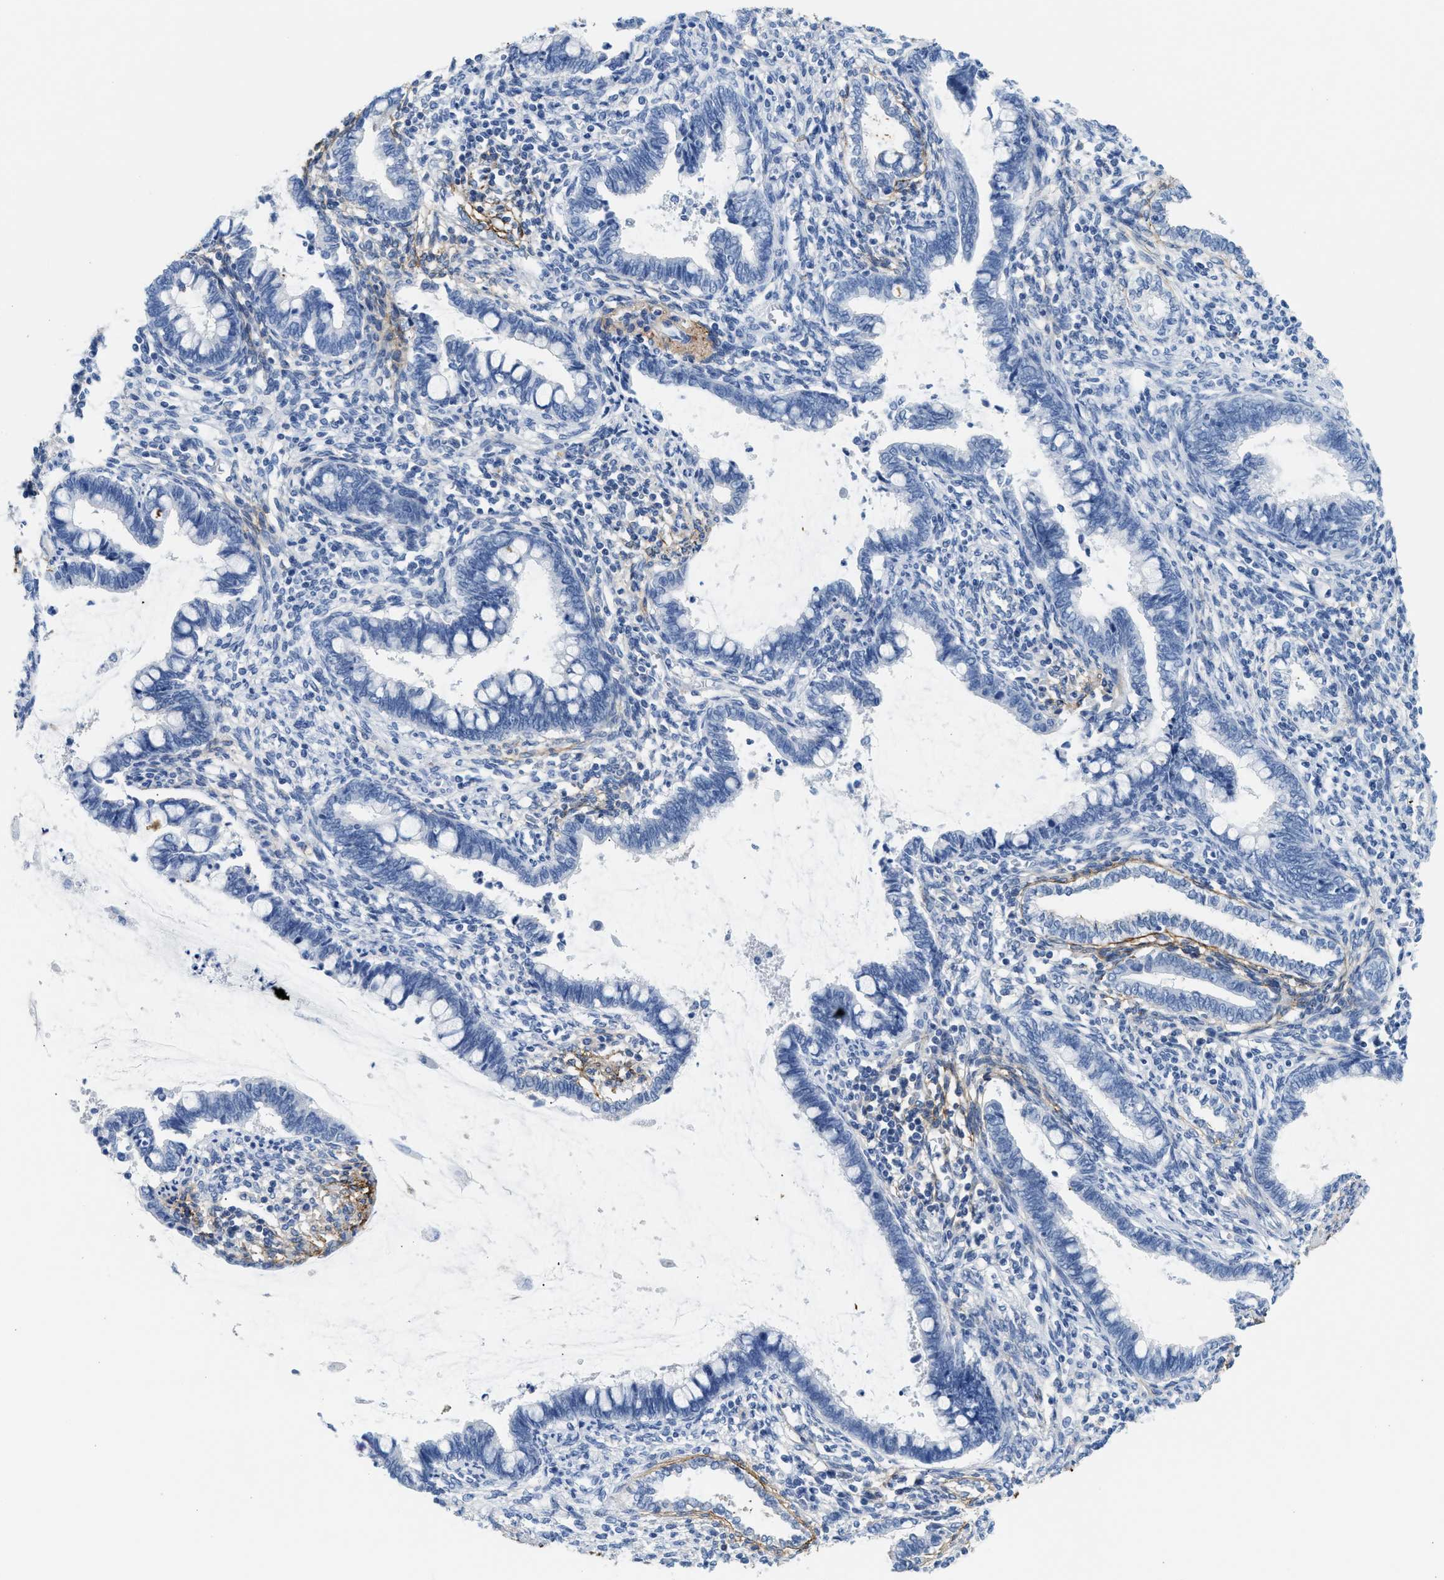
{"staining": {"intensity": "negative", "quantity": "none", "location": "none"}, "tissue": "cervical cancer", "cell_type": "Tumor cells", "image_type": "cancer", "snomed": [{"axis": "morphology", "description": "Adenocarcinoma, NOS"}, {"axis": "topography", "description": "Cervix"}], "caption": "An IHC histopathology image of adenocarcinoma (cervical) is shown. There is no staining in tumor cells of adenocarcinoma (cervical).", "gene": "TNR", "patient": {"sex": "female", "age": 44}}